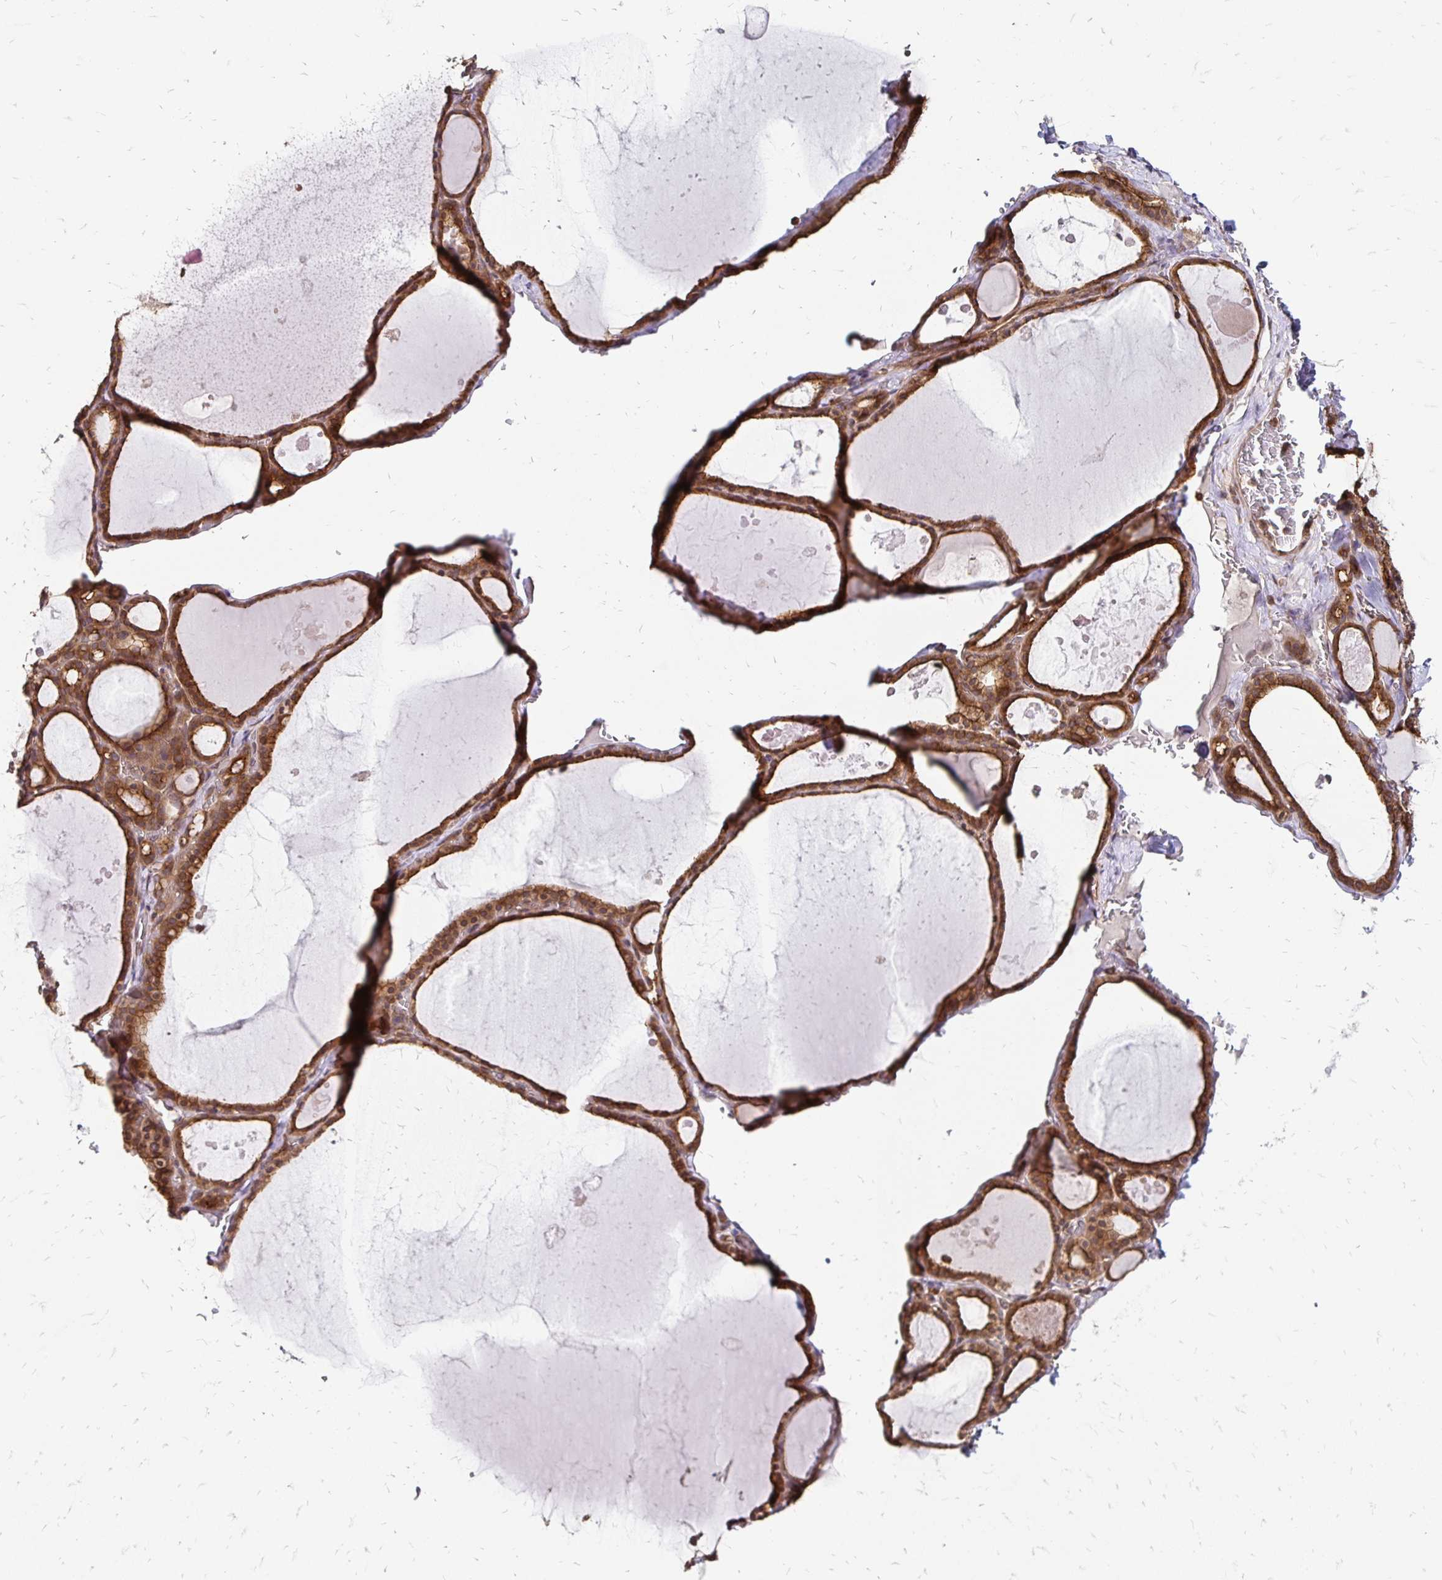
{"staining": {"intensity": "strong", "quantity": ">75%", "location": "cytoplasmic/membranous"}, "tissue": "thyroid gland", "cell_type": "Glandular cells", "image_type": "normal", "snomed": [{"axis": "morphology", "description": "Normal tissue, NOS"}, {"axis": "topography", "description": "Thyroid gland"}], "caption": "Glandular cells exhibit strong cytoplasmic/membranous expression in about >75% of cells in unremarkable thyroid gland.", "gene": "ZW10", "patient": {"sex": "male", "age": 56}}